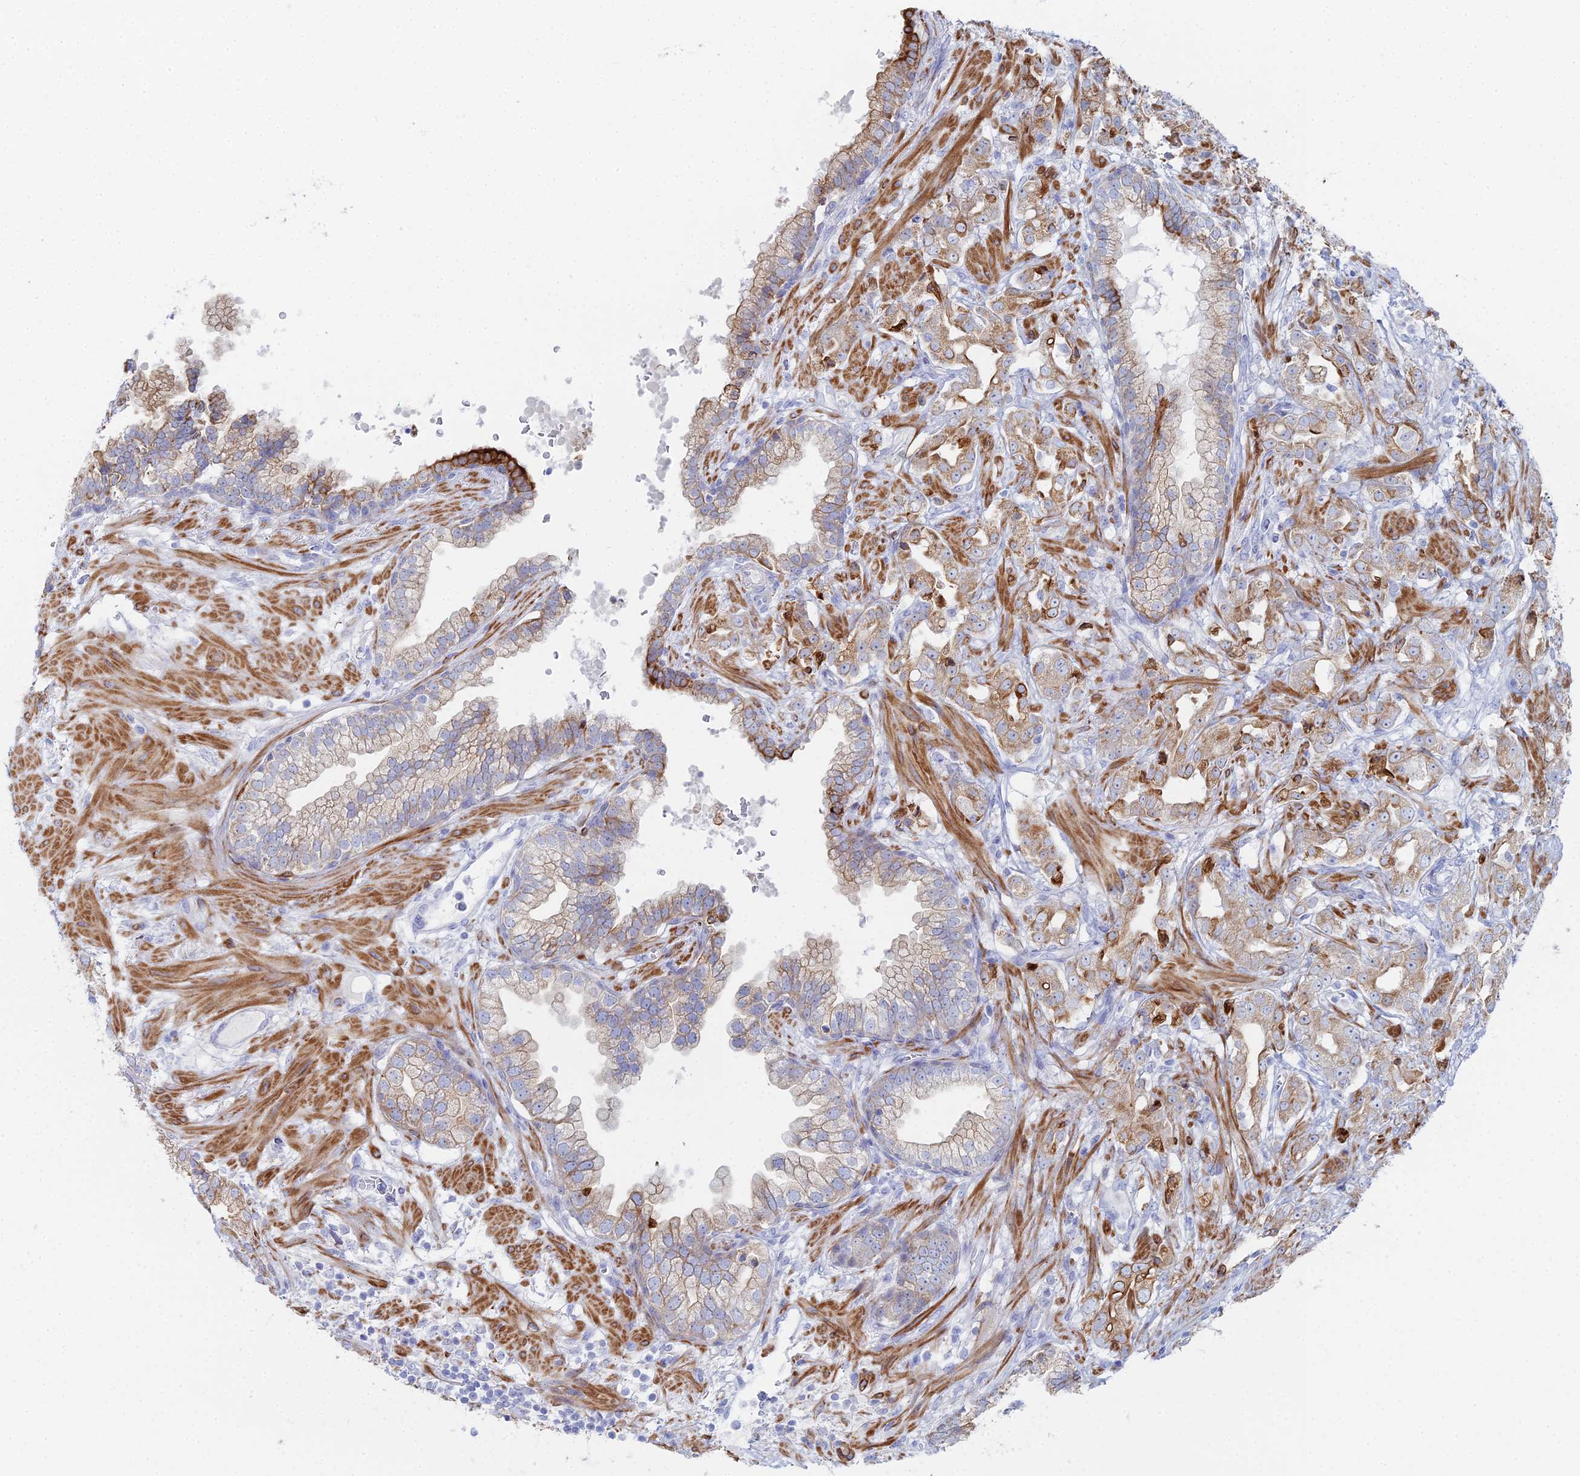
{"staining": {"intensity": "weak", "quantity": "25%-75%", "location": "cytoplasmic/membranous"}, "tissue": "prostate cancer", "cell_type": "Tumor cells", "image_type": "cancer", "snomed": [{"axis": "morphology", "description": "Adenocarcinoma, High grade"}, {"axis": "topography", "description": "Prostate"}], "caption": "Immunohistochemical staining of prostate adenocarcinoma (high-grade) reveals weak cytoplasmic/membranous protein positivity in about 25%-75% of tumor cells. Immunohistochemistry stains the protein of interest in brown and the nuclei are stained blue.", "gene": "DHX34", "patient": {"sex": "male", "age": 63}}